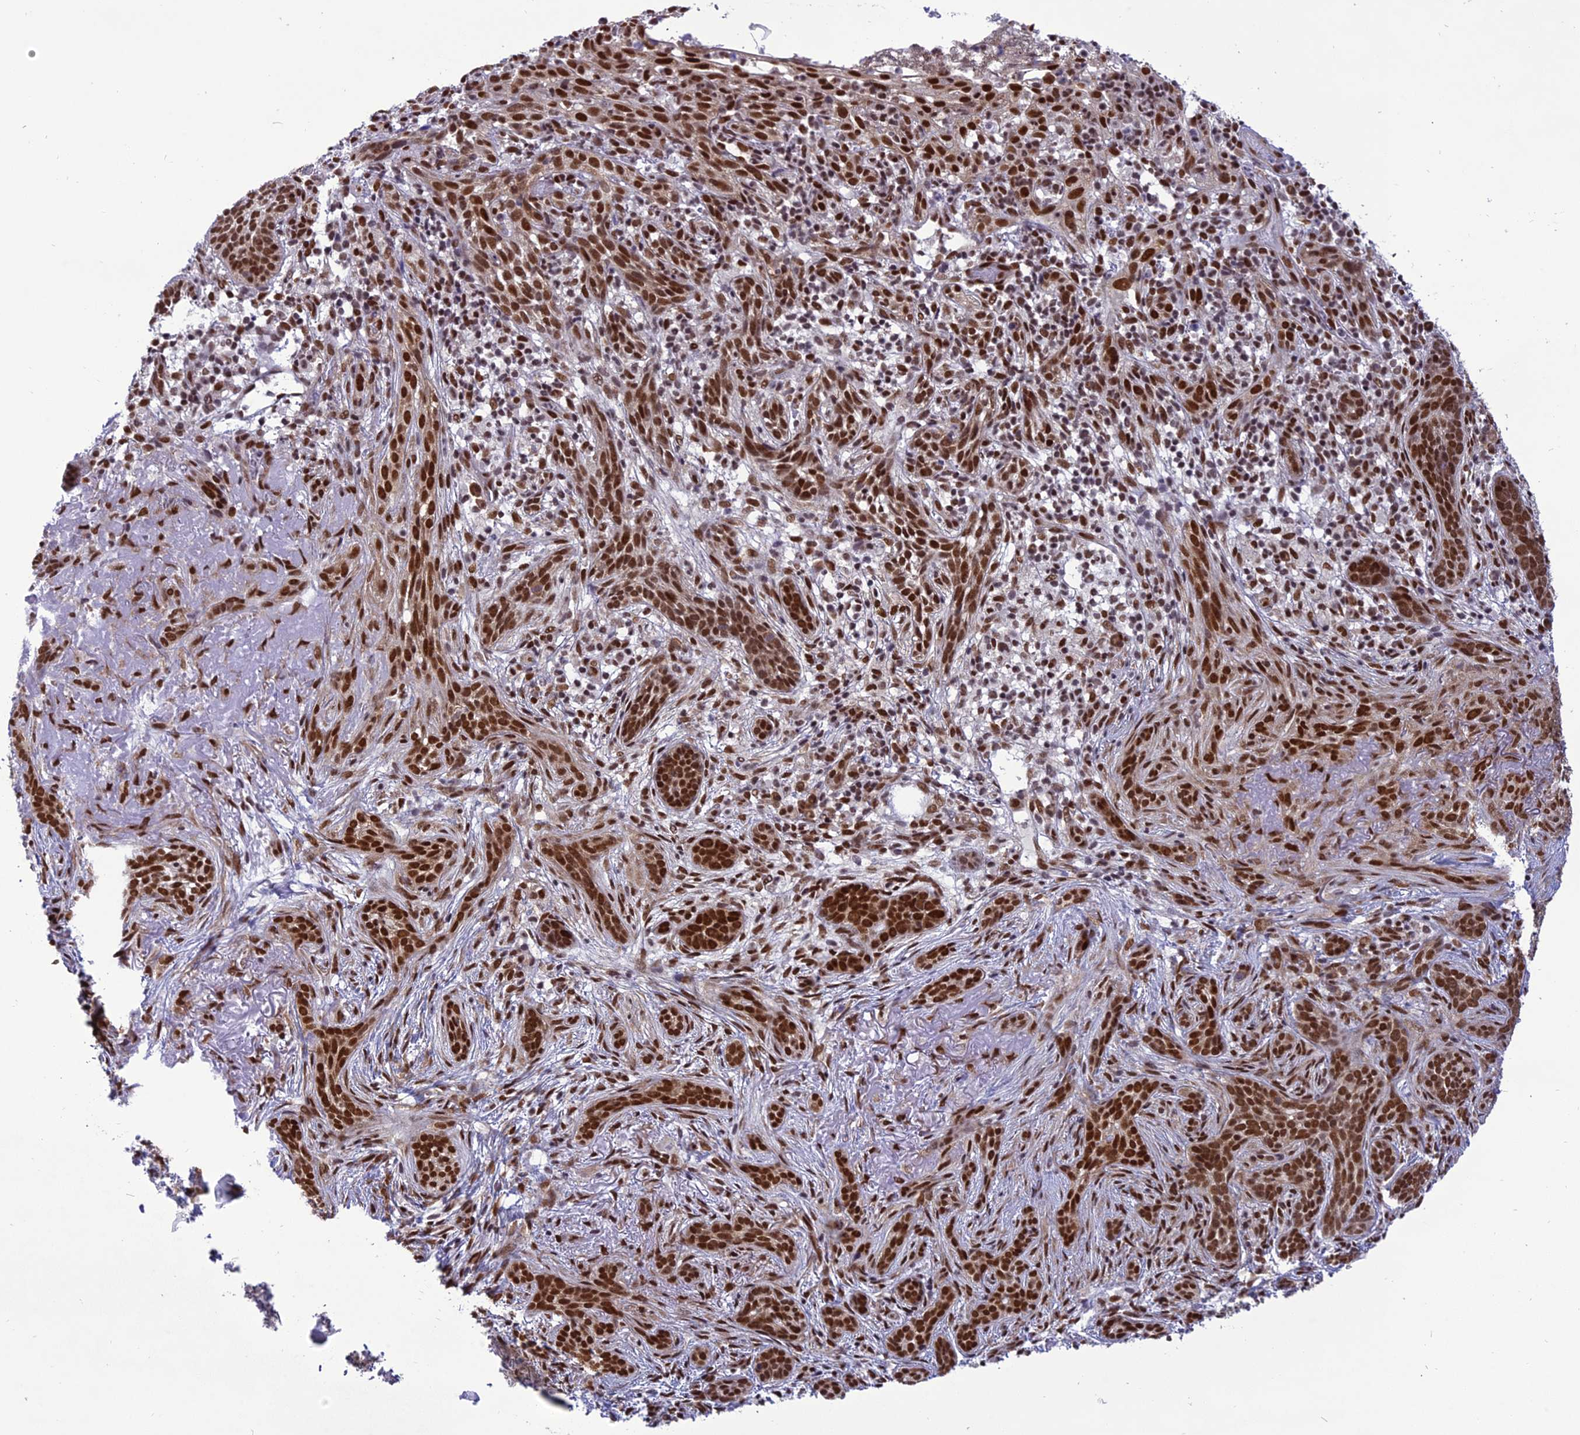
{"staining": {"intensity": "strong", "quantity": ">75%", "location": "nuclear"}, "tissue": "skin cancer", "cell_type": "Tumor cells", "image_type": "cancer", "snomed": [{"axis": "morphology", "description": "Basal cell carcinoma"}, {"axis": "topography", "description": "Skin"}], "caption": "Strong nuclear positivity for a protein is present in approximately >75% of tumor cells of skin cancer (basal cell carcinoma) using immunohistochemistry (IHC).", "gene": "DDX1", "patient": {"sex": "male", "age": 71}}